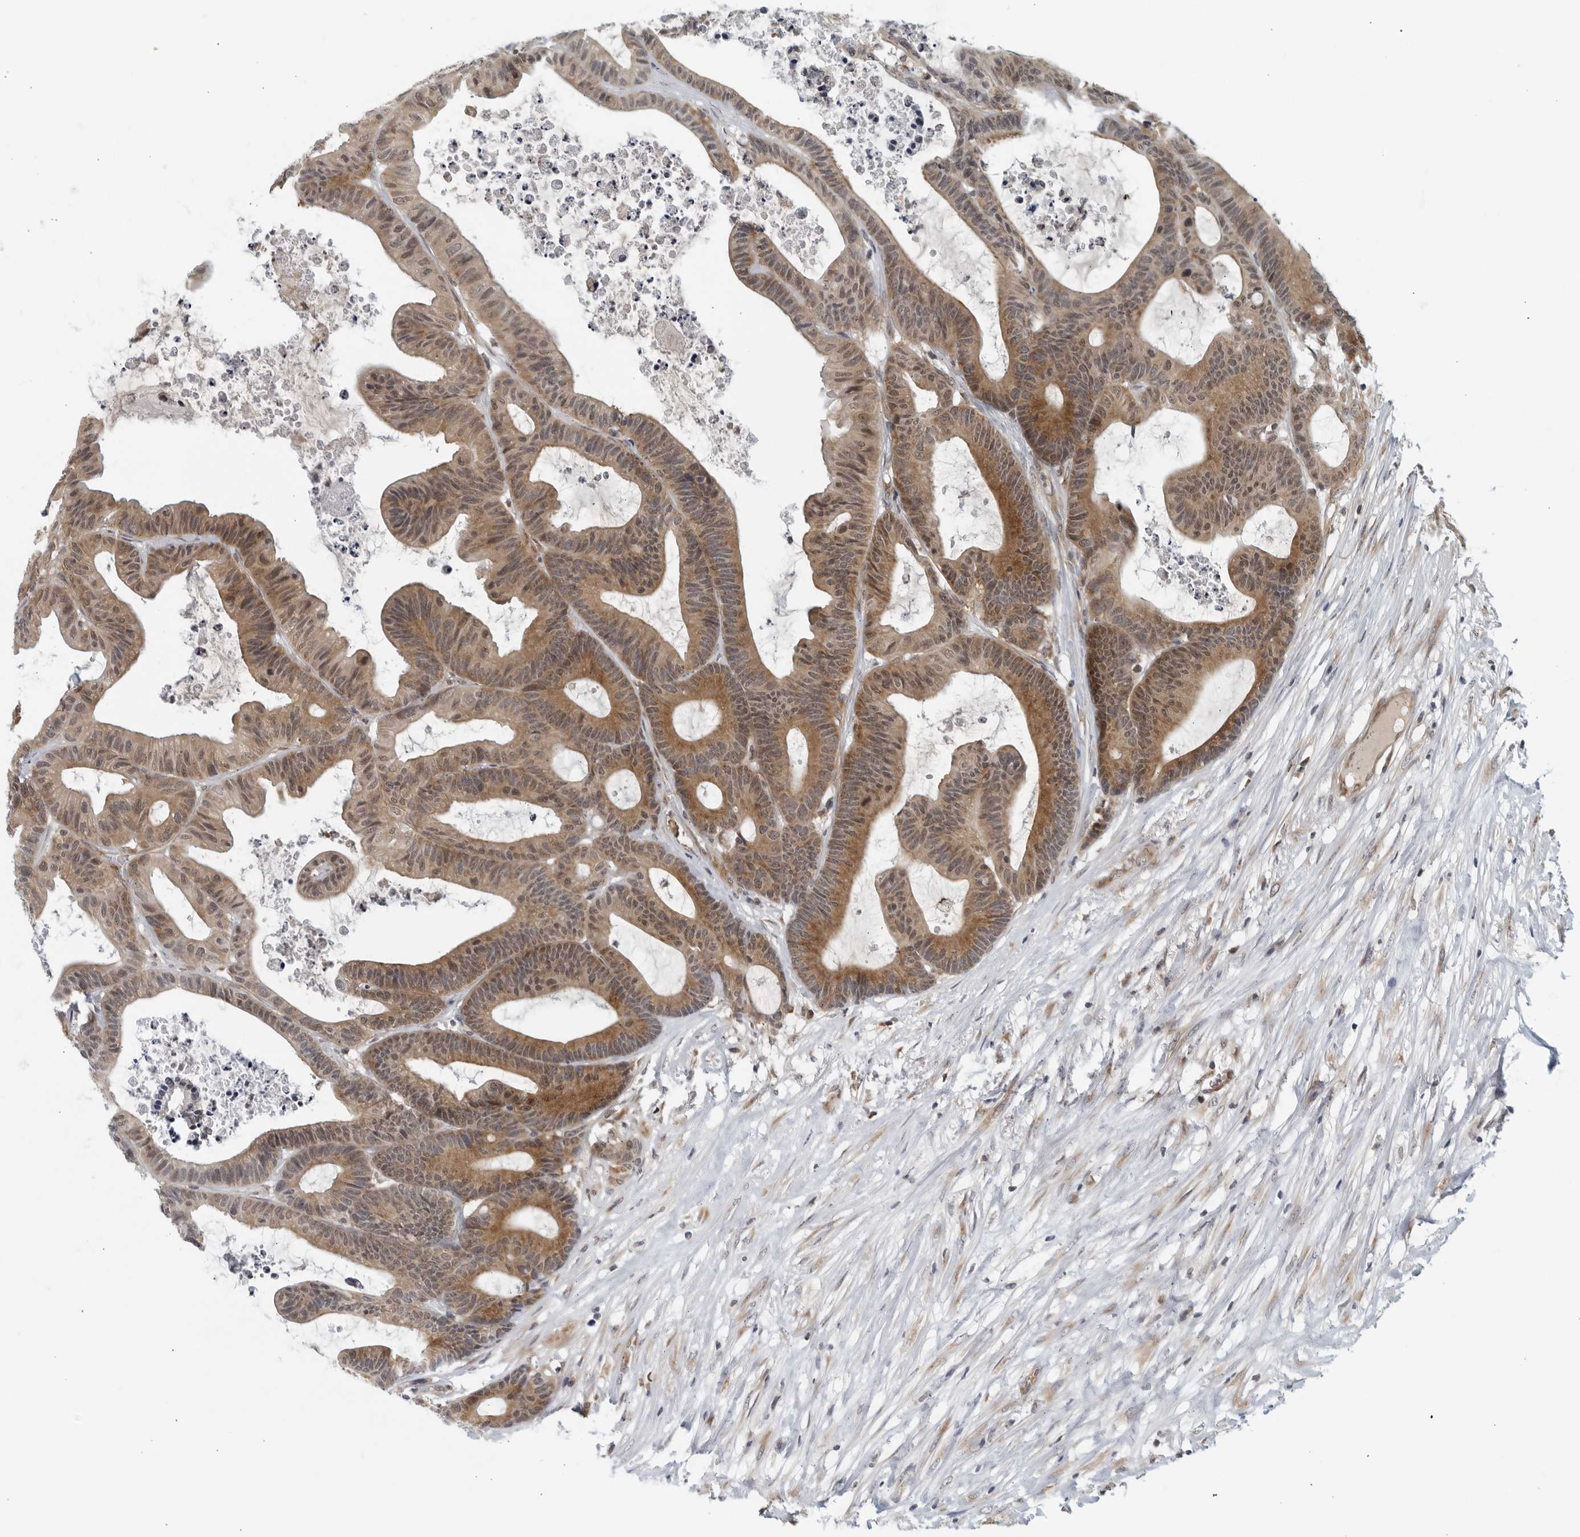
{"staining": {"intensity": "moderate", "quantity": ">75%", "location": "cytoplasmic/membranous"}, "tissue": "colorectal cancer", "cell_type": "Tumor cells", "image_type": "cancer", "snomed": [{"axis": "morphology", "description": "Adenocarcinoma, NOS"}, {"axis": "topography", "description": "Colon"}], "caption": "Immunohistochemistry histopathology image of neoplastic tissue: human colorectal cancer stained using immunohistochemistry displays medium levels of moderate protein expression localized specifically in the cytoplasmic/membranous of tumor cells, appearing as a cytoplasmic/membranous brown color.", "gene": "RC3H1", "patient": {"sex": "female", "age": 84}}